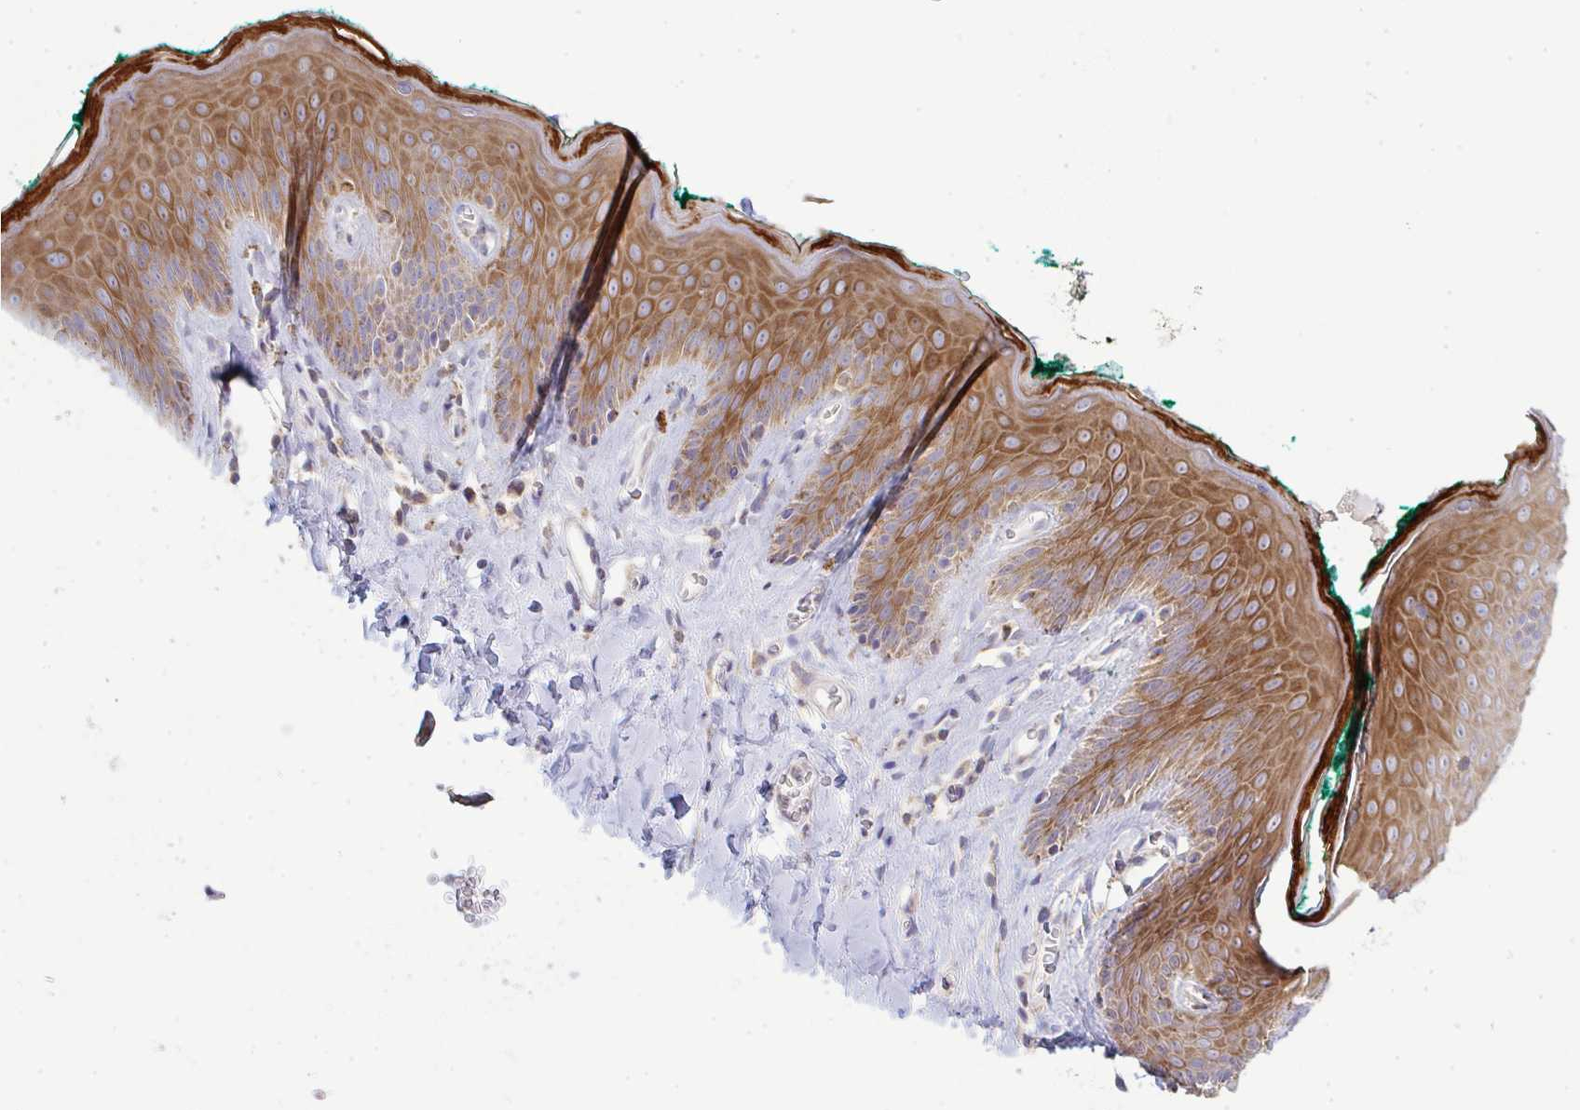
{"staining": {"intensity": "strong", "quantity": ">75%", "location": "cytoplasmic/membranous"}, "tissue": "skin", "cell_type": "Epidermal cells", "image_type": "normal", "snomed": [{"axis": "morphology", "description": "Normal tissue, NOS"}, {"axis": "topography", "description": "Vulva"}, {"axis": "topography", "description": "Peripheral nerve tissue"}], "caption": "Skin stained with immunohistochemistry (IHC) shows strong cytoplasmic/membranous staining in approximately >75% of epidermal cells.", "gene": "NDUFA7", "patient": {"sex": "female", "age": 66}}